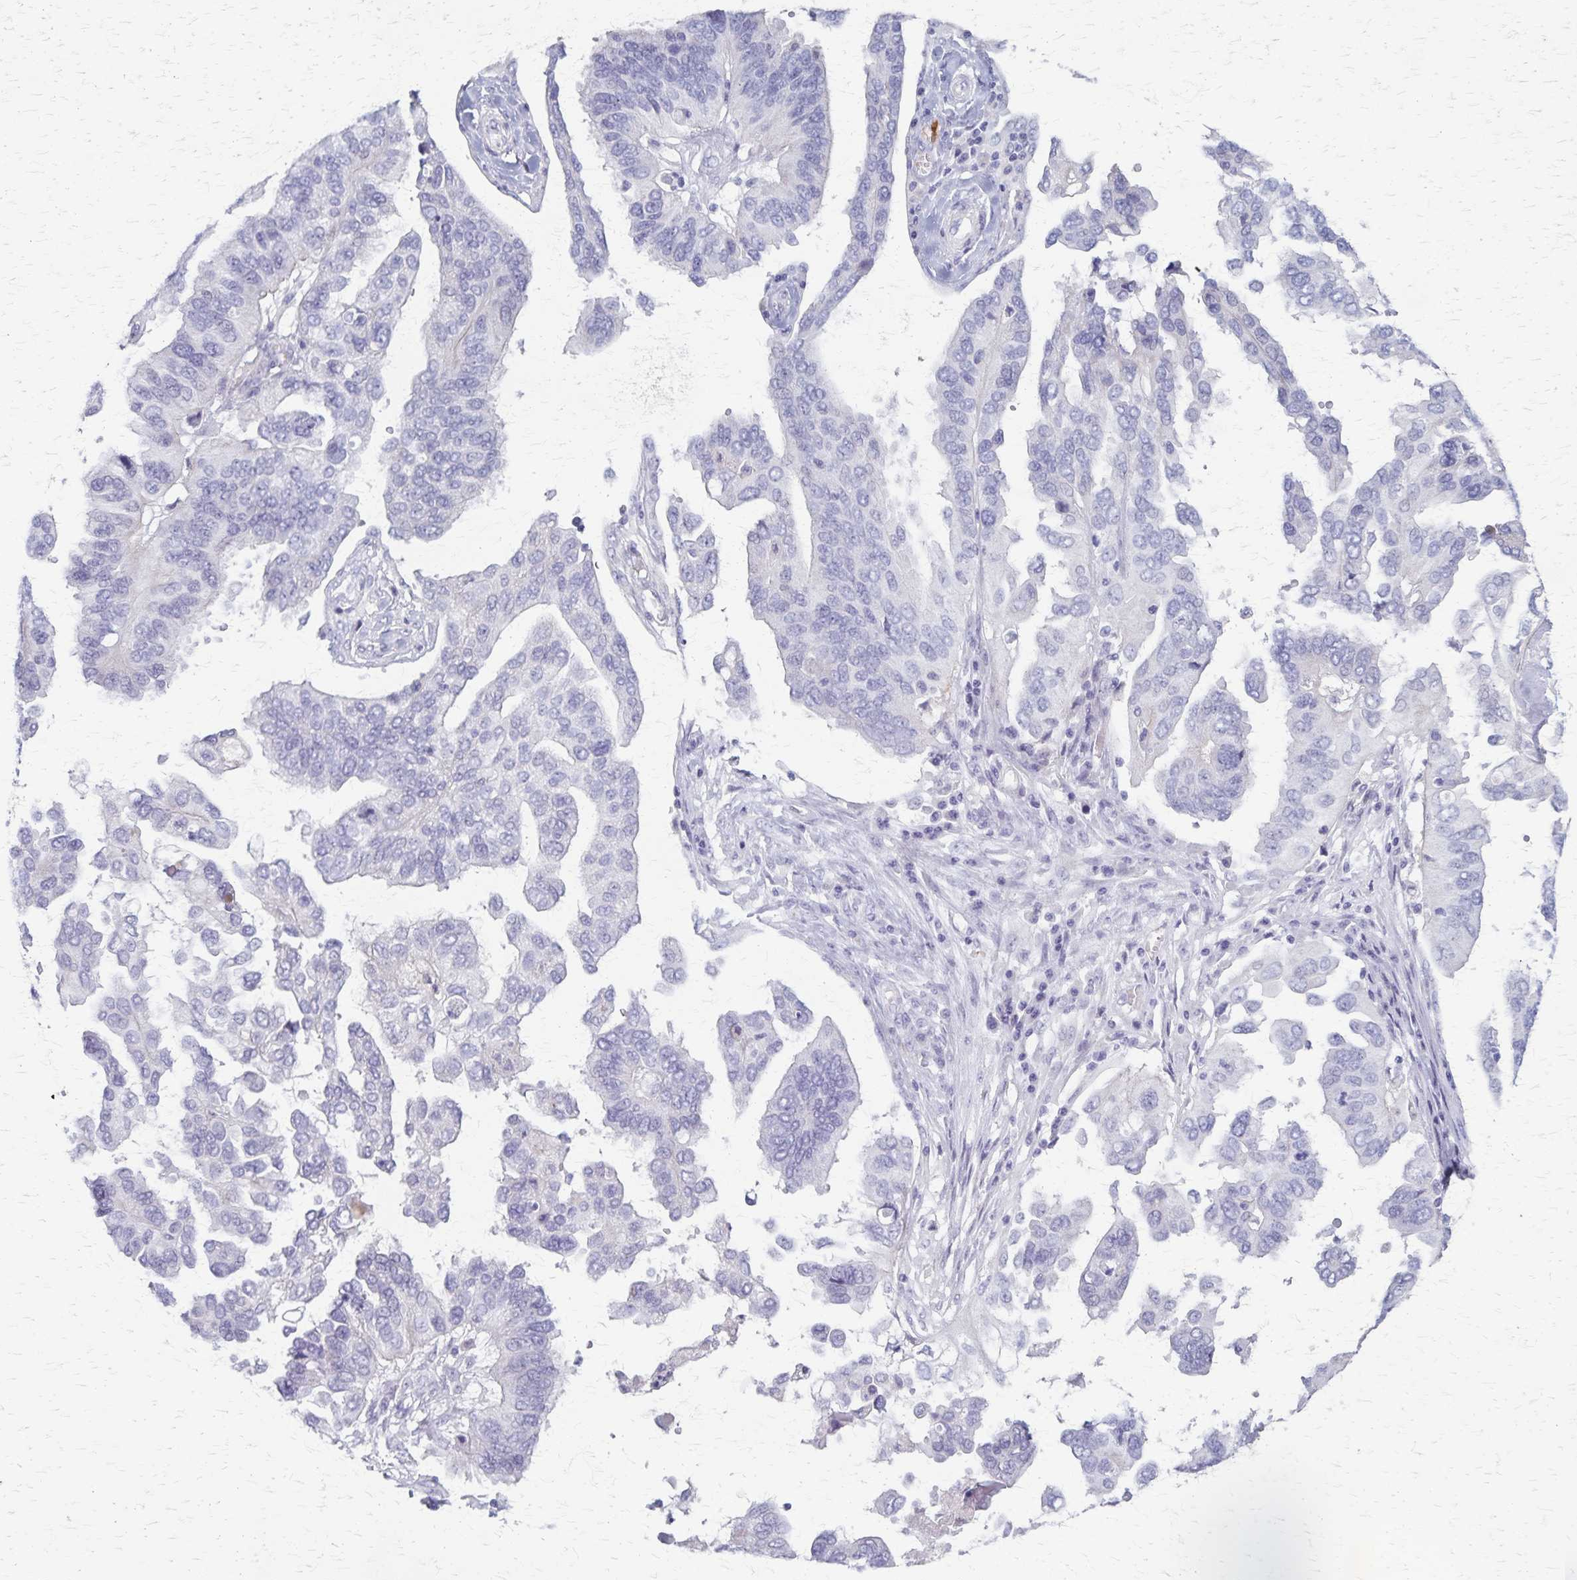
{"staining": {"intensity": "negative", "quantity": "none", "location": "none"}, "tissue": "ovarian cancer", "cell_type": "Tumor cells", "image_type": "cancer", "snomed": [{"axis": "morphology", "description": "Cystadenocarcinoma, serous, NOS"}, {"axis": "topography", "description": "Ovary"}], "caption": "Ovarian cancer was stained to show a protein in brown. There is no significant positivity in tumor cells.", "gene": "RASL10B", "patient": {"sex": "female", "age": 79}}